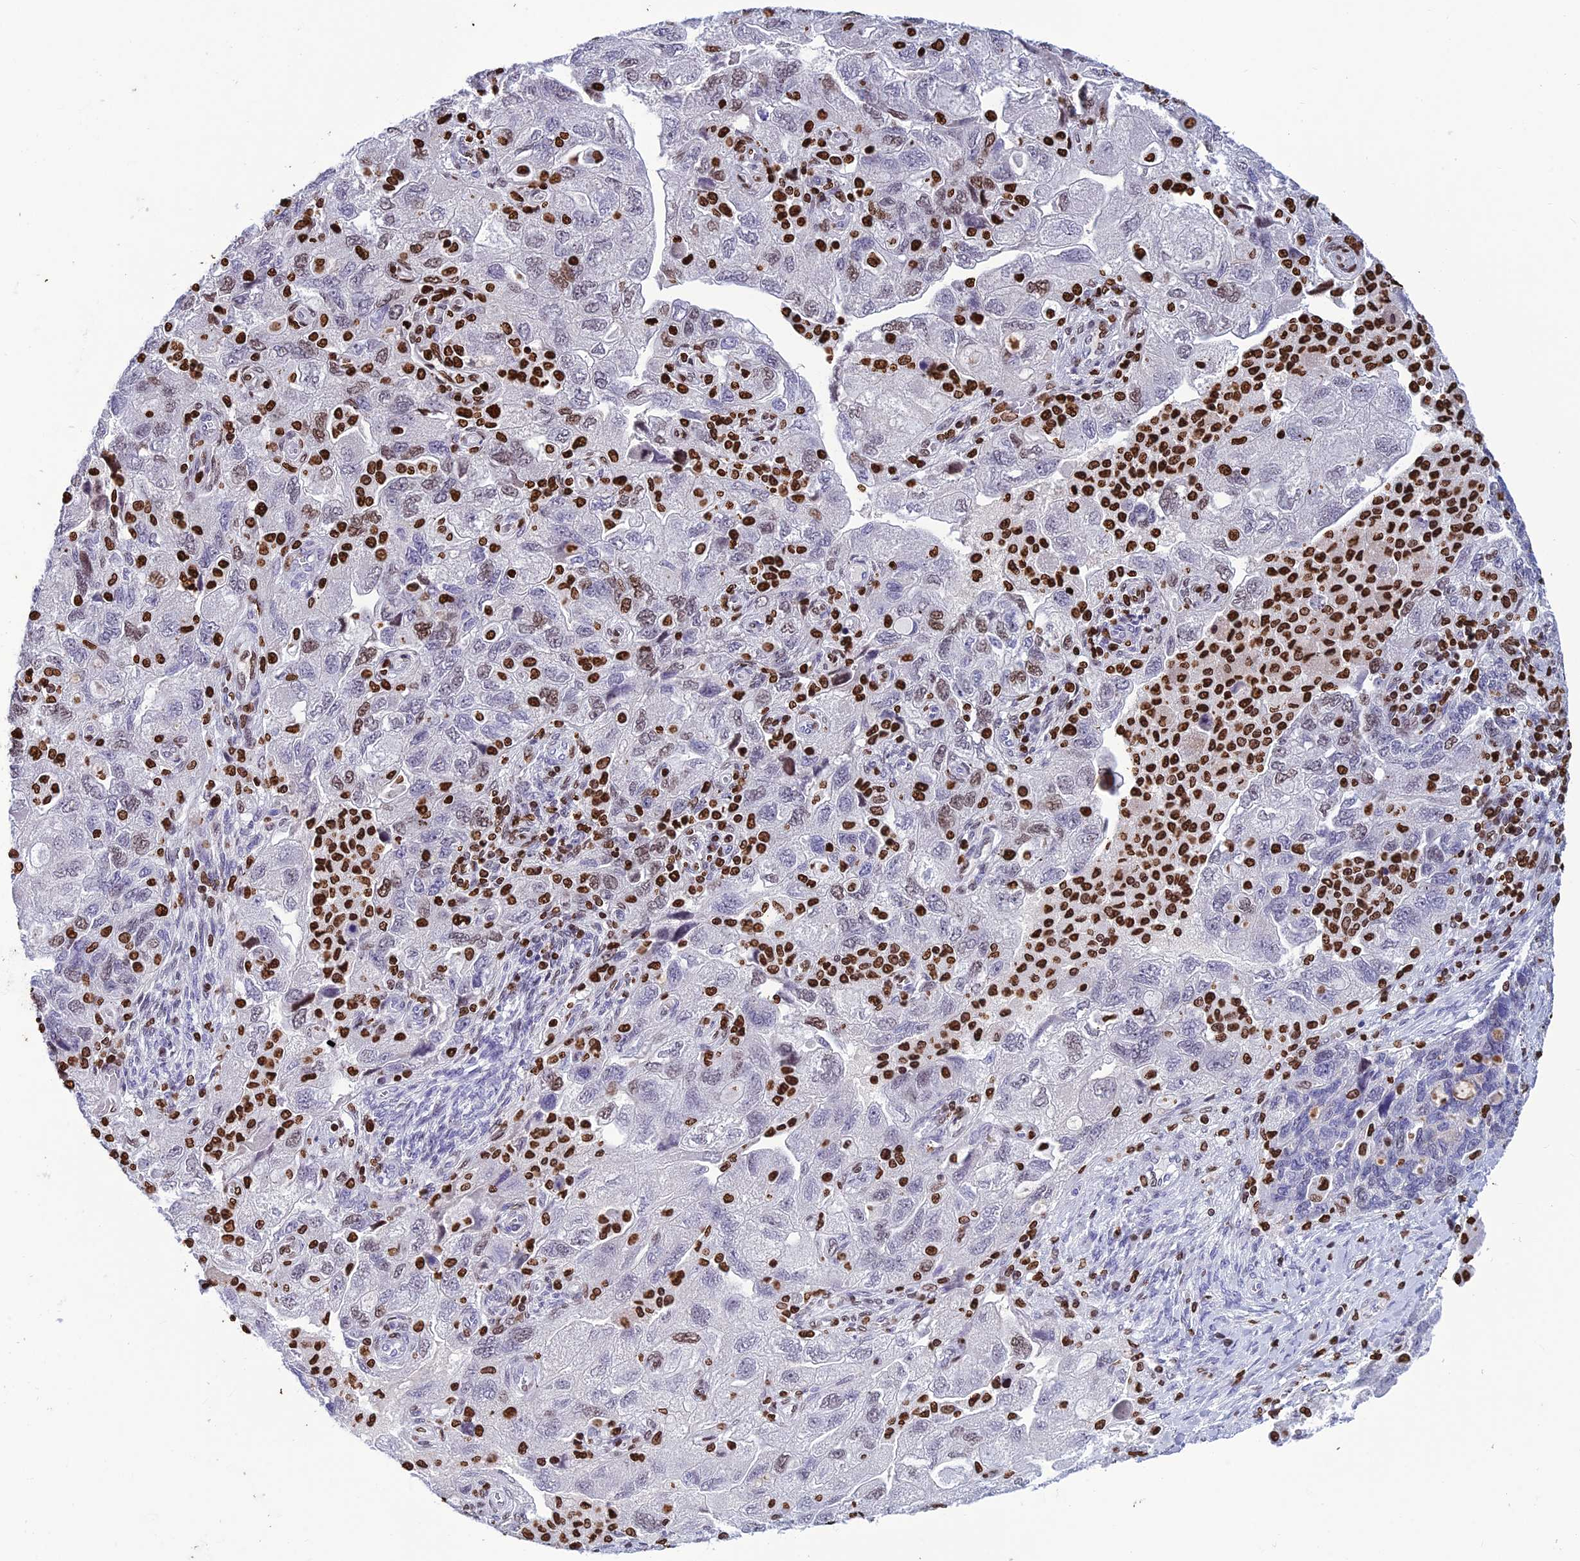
{"staining": {"intensity": "strong", "quantity": "25%-75%", "location": "nuclear"}, "tissue": "ovarian cancer", "cell_type": "Tumor cells", "image_type": "cancer", "snomed": [{"axis": "morphology", "description": "Carcinoma, endometroid"}, {"axis": "topography", "description": "Ovary"}], "caption": "This micrograph displays immunohistochemistry (IHC) staining of ovarian cancer (endometroid carcinoma), with high strong nuclear positivity in approximately 25%-75% of tumor cells.", "gene": "AKAP17A", "patient": {"sex": "female", "age": 51}}